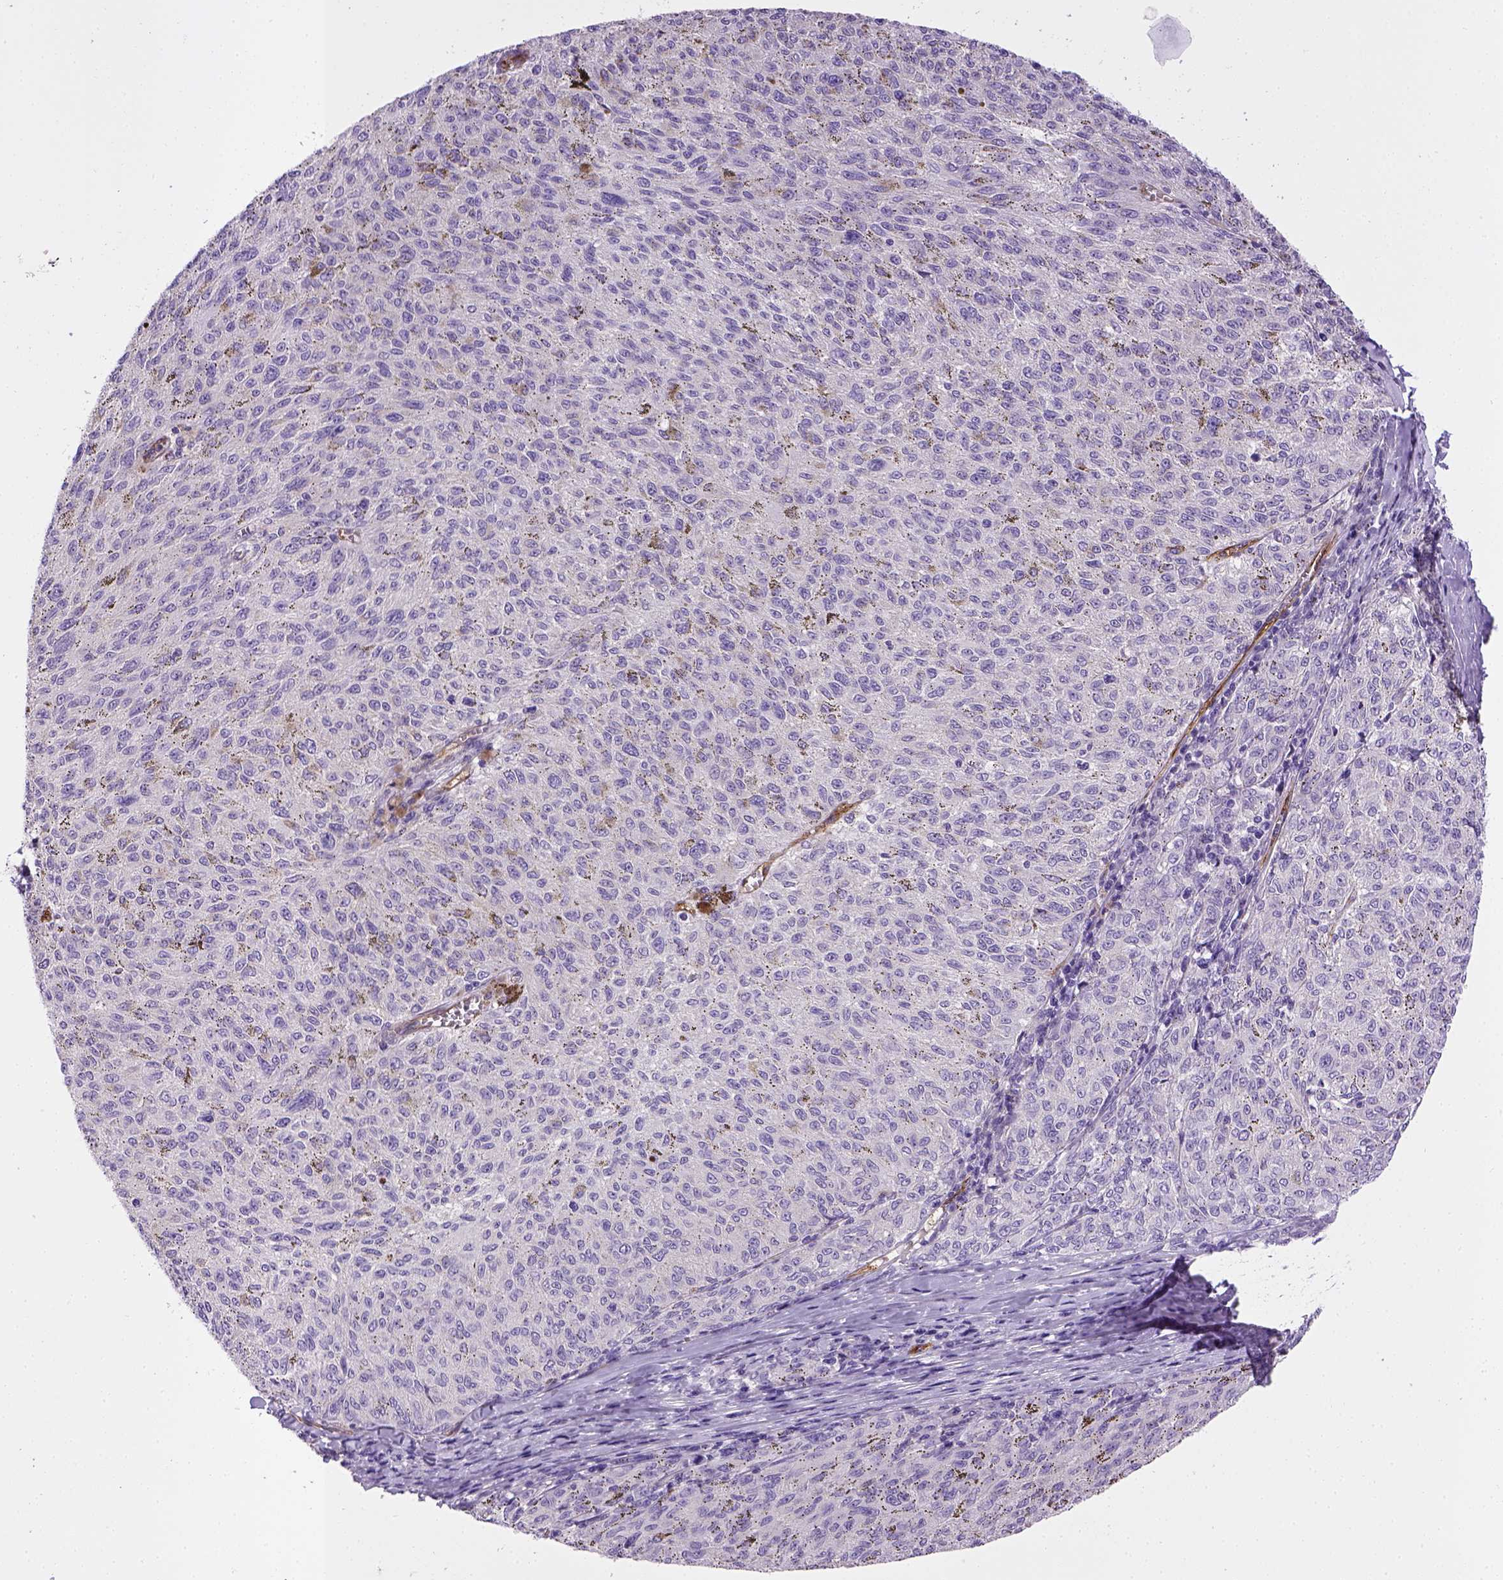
{"staining": {"intensity": "negative", "quantity": "none", "location": "none"}, "tissue": "melanoma", "cell_type": "Tumor cells", "image_type": "cancer", "snomed": [{"axis": "morphology", "description": "Malignant melanoma, NOS"}, {"axis": "topography", "description": "Skin"}], "caption": "Image shows no significant protein positivity in tumor cells of malignant melanoma. (DAB (3,3'-diaminobenzidine) IHC with hematoxylin counter stain).", "gene": "ENG", "patient": {"sex": "female", "age": 72}}